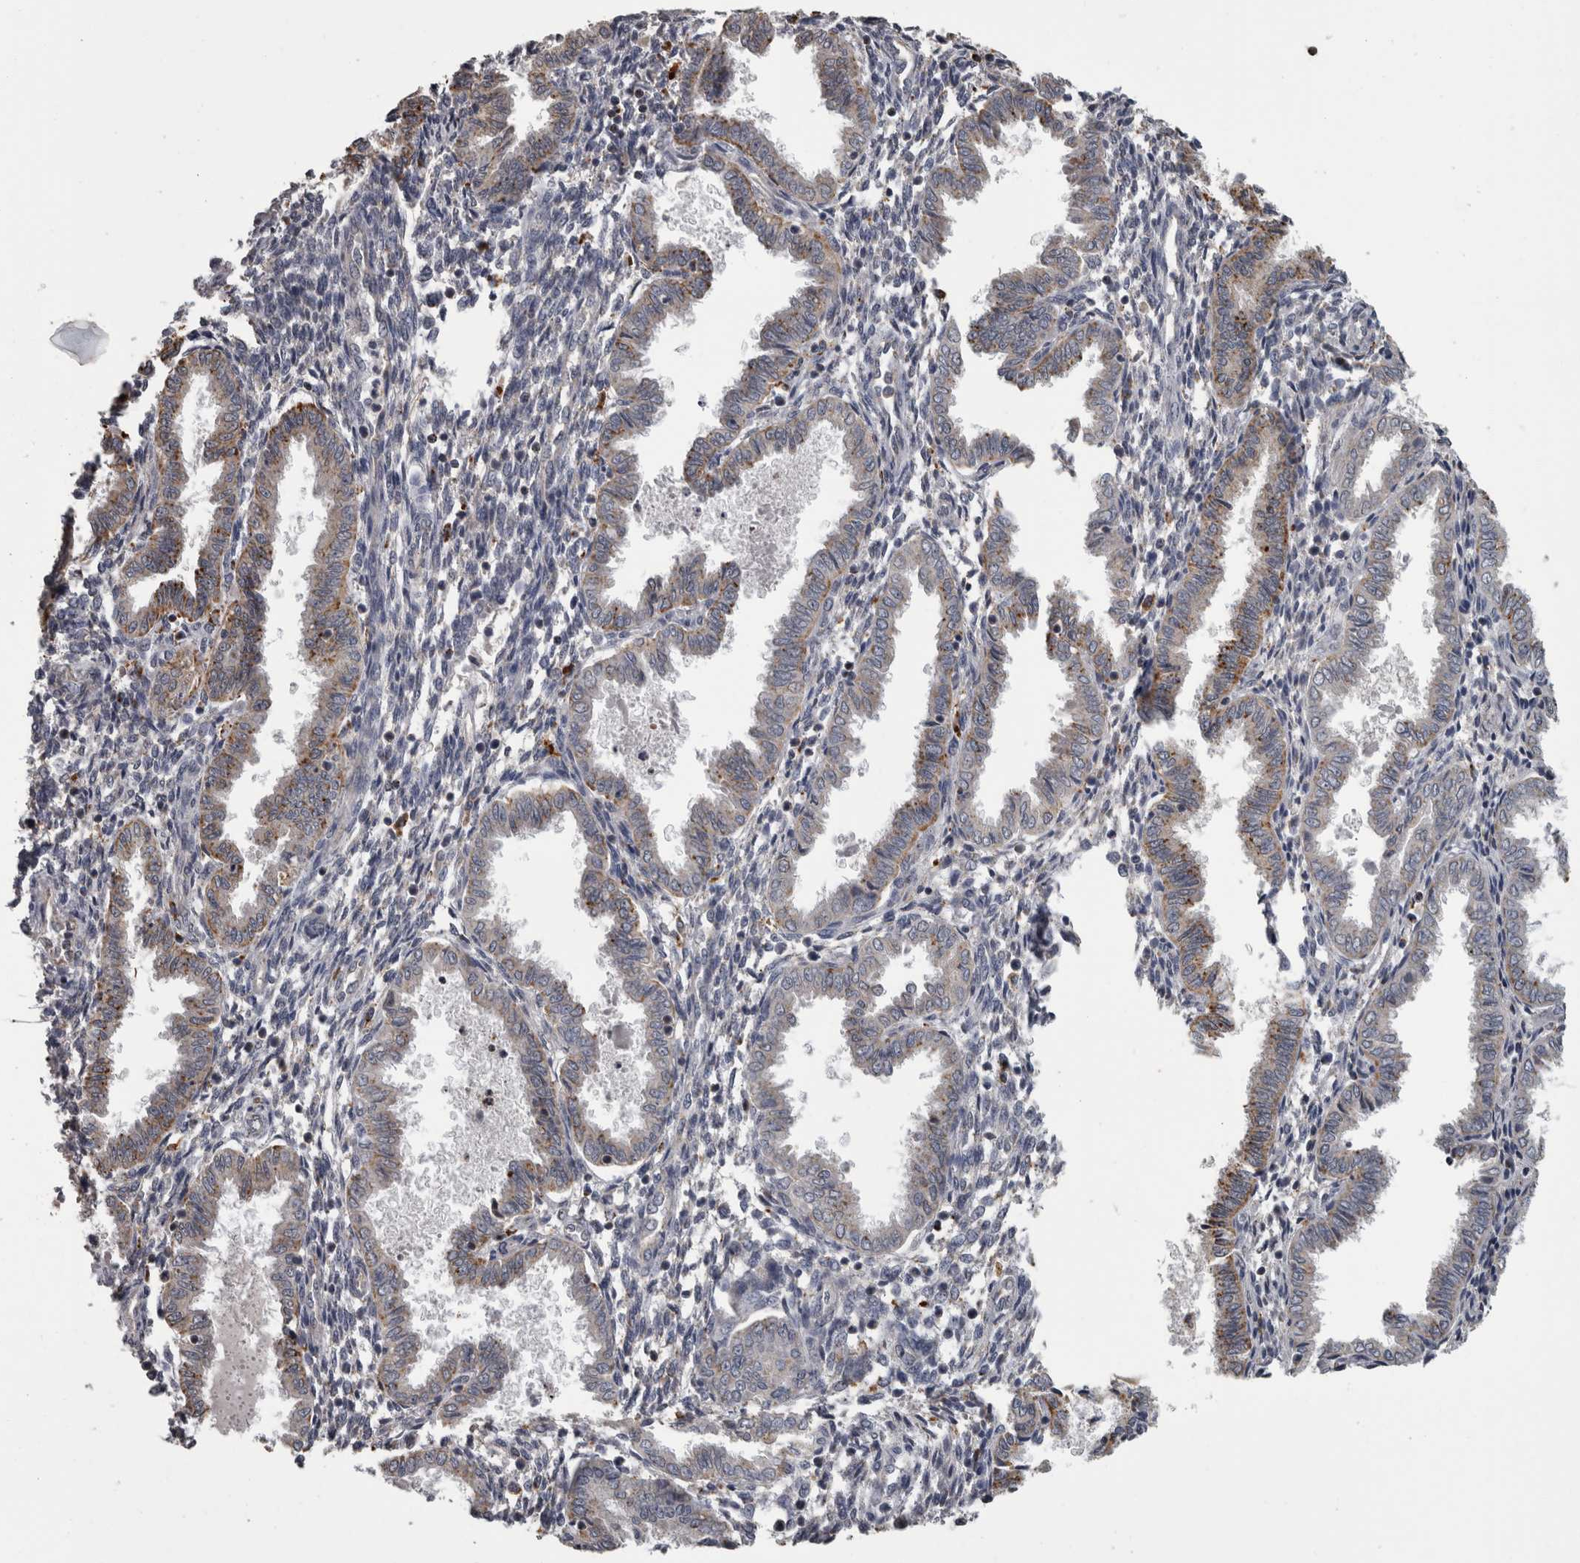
{"staining": {"intensity": "negative", "quantity": "none", "location": "none"}, "tissue": "endometrium", "cell_type": "Cells in endometrial stroma", "image_type": "normal", "snomed": [{"axis": "morphology", "description": "Normal tissue, NOS"}, {"axis": "topography", "description": "Endometrium"}], "caption": "A micrograph of human endometrium is negative for staining in cells in endometrial stroma. (DAB (3,3'-diaminobenzidine) immunohistochemistry (IHC) visualized using brightfield microscopy, high magnification).", "gene": "NAAA", "patient": {"sex": "female", "age": 33}}